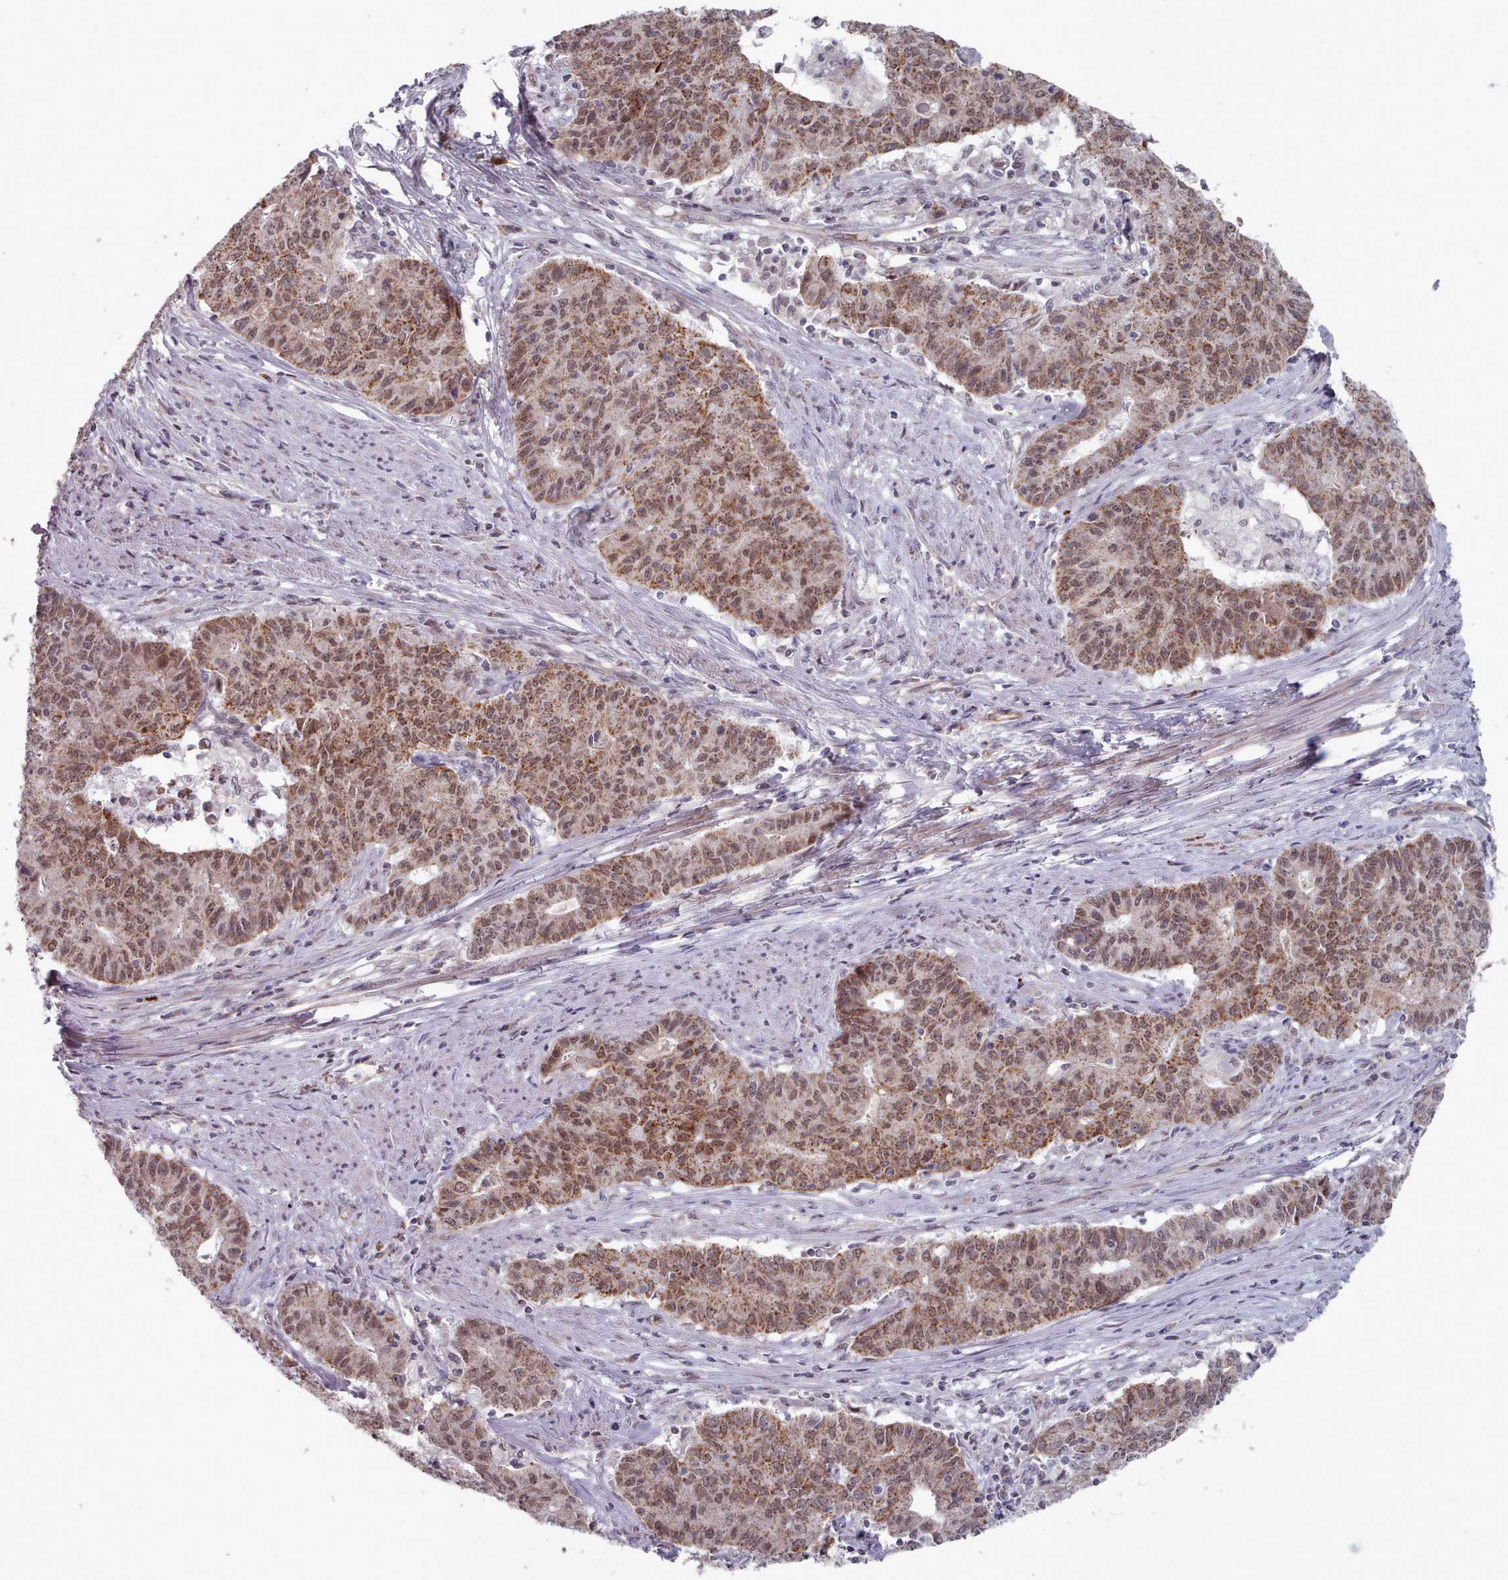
{"staining": {"intensity": "moderate", "quantity": ">75%", "location": "cytoplasmic/membranous,nuclear"}, "tissue": "endometrial cancer", "cell_type": "Tumor cells", "image_type": "cancer", "snomed": [{"axis": "morphology", "description": "Adenocarcinoma, NOS"}, {"axis": "topography", "description": "Endometrium"}], "caption": "Moderate cytoplasmic/membranous and nuclear expression is identified in about >75% of tumor cells in endometrial cancer. The protein is stained brown, and the nuclei are stained in blue (DAB IHC with brightfield microscopy, high magnification).", "gene": "TRARG1", "patient": {"sex": "female", "age": 59}}